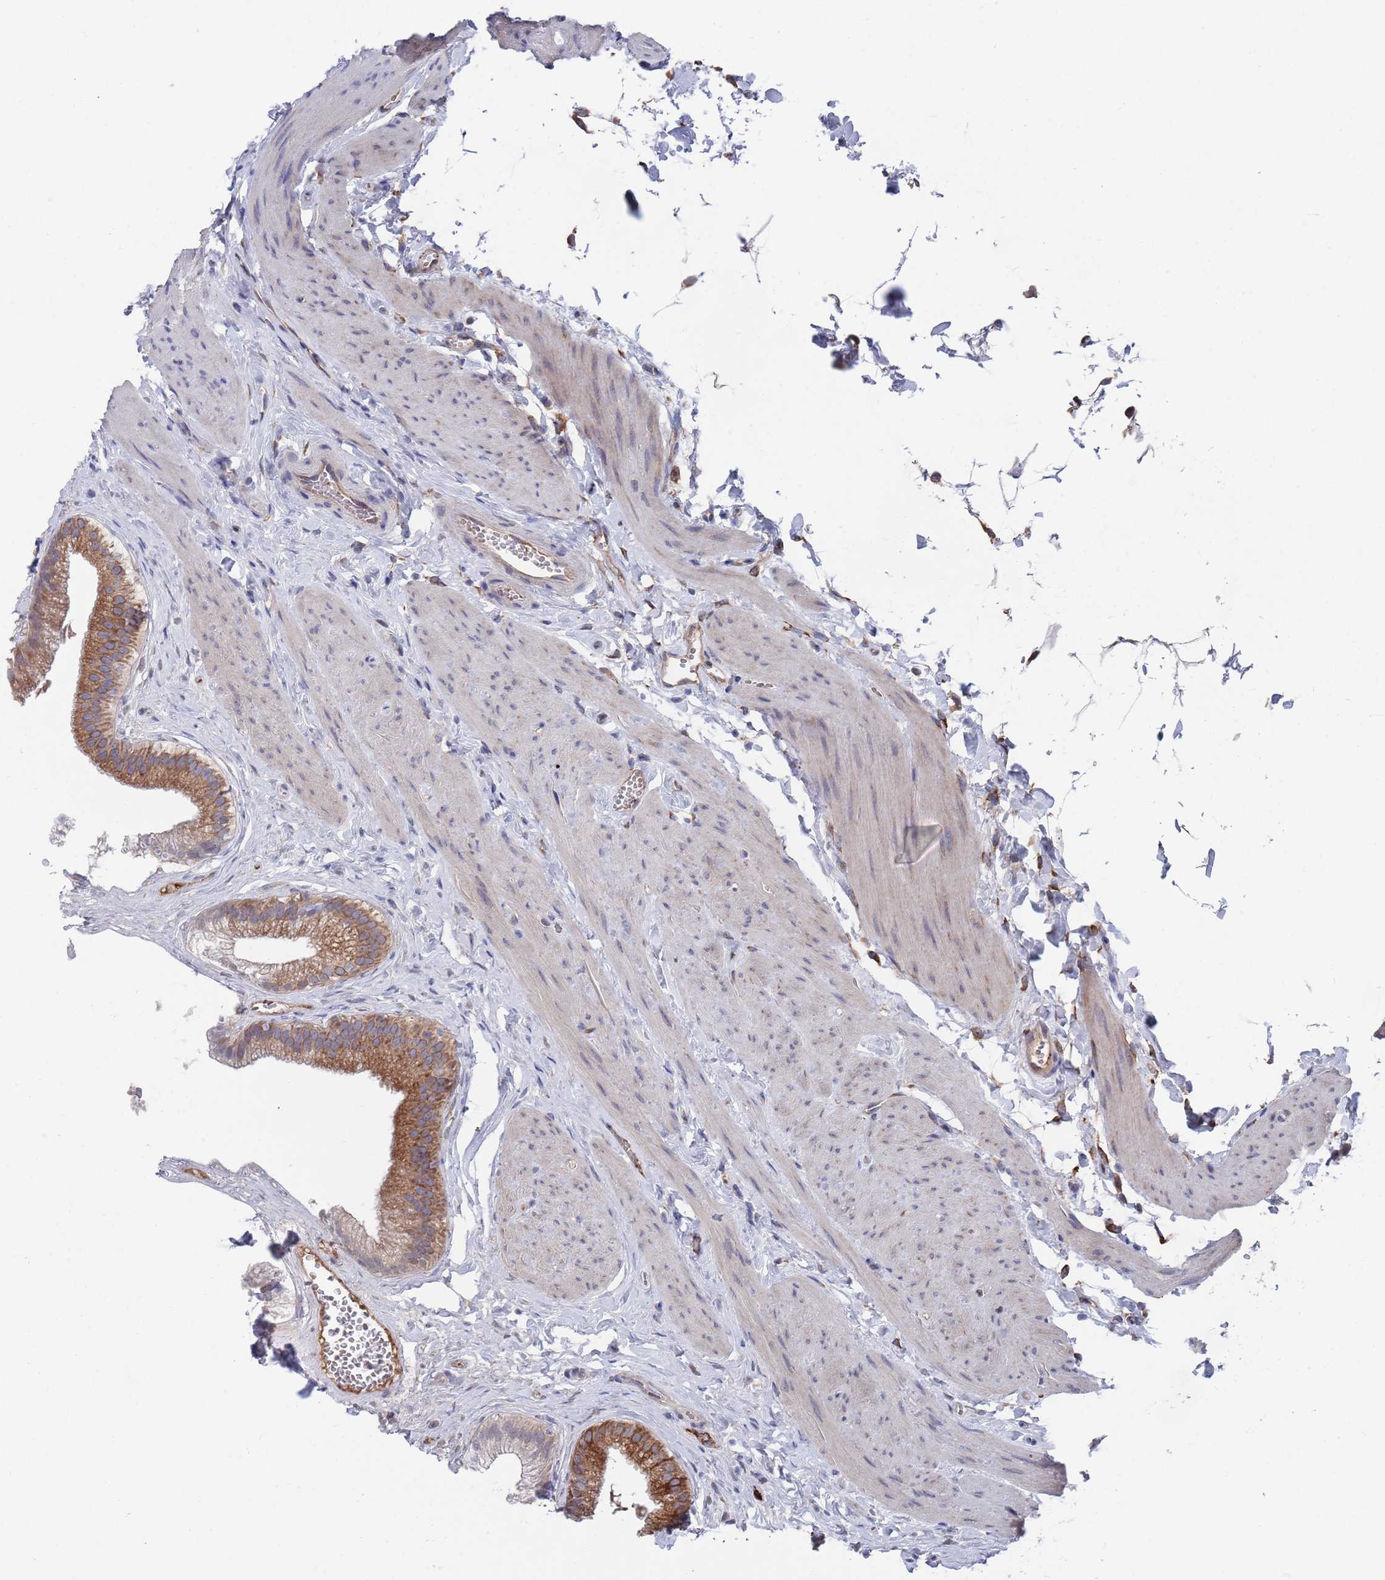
{"staining": {"intensity": "strong", "quantity": ">75%", "location": "cytoplasmic/membranous"}, "tissue": "gallbladder", "cell_type": "Glandular cells", "image_type": "normal", "snomed": [{"axis": "morphology", "description": "Normal tissue, NOS"}, {"axis": "topography", "description": "Gallbladder"}], "caption": "This is an image of immunohistochemistry staining of unremarkable gallbladder, which shows strong expression in the cytoplasmic/membranous of glandular cells.", "gene": "GID8", "patient": {"sex": "female", "age": 54}}